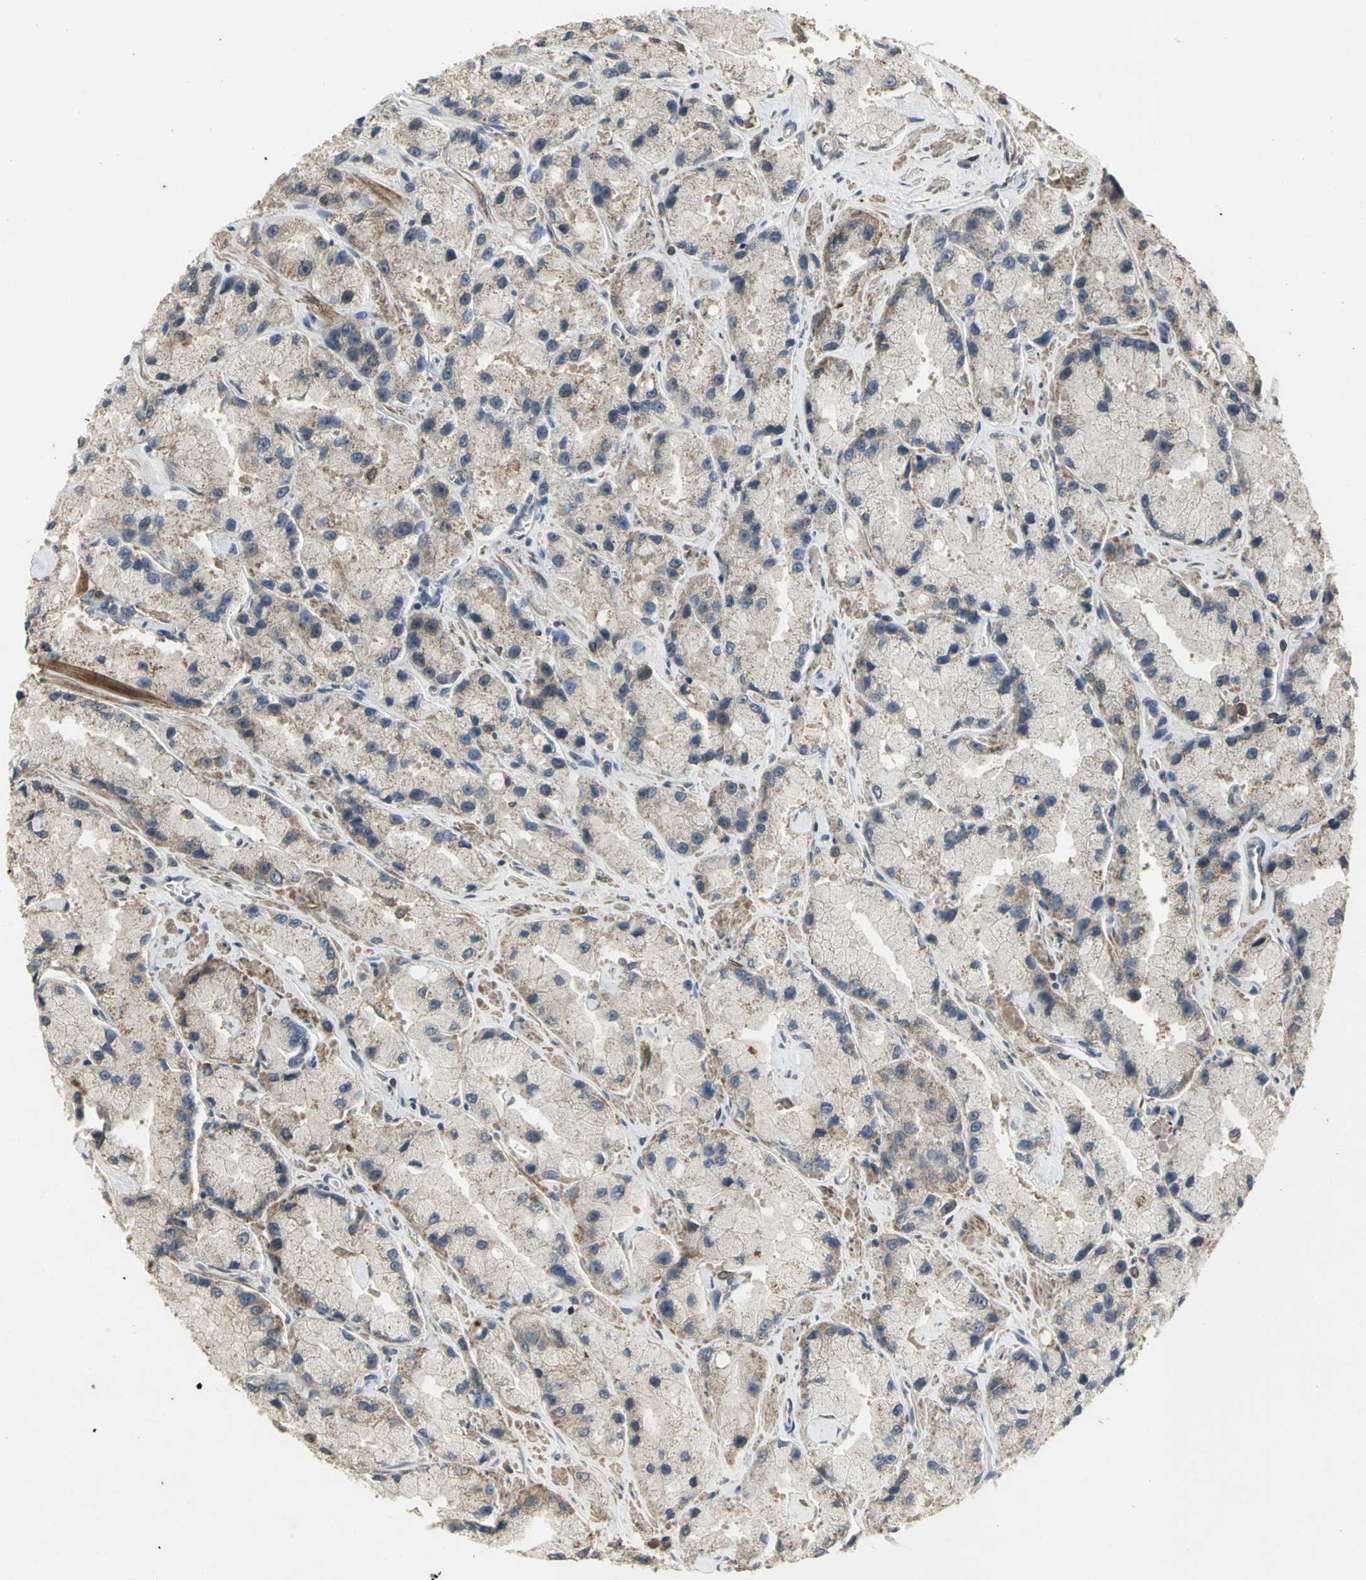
{"staining": {"intensity": "weak", "quantity": ">75%", "location": "cytoplasmic/membranous"}, "tissue": "prostate cancer", "cell_type": "Tumor cells", "image_type": "cancer", "snomed": [{"axis": "morphology", "description": "Adenocarcinoma, High grade"}, {"axis": "topography", "description": "Prostate"}], "caption": "Adenocarcinoma (high-grade) (prostate) stained with IHC exhibits weak cytoplasmic/membranous staining in approximately >75% of tumor cells.", "gene": "KEAP1", "patient": {"sex": "male", "age": 58}}